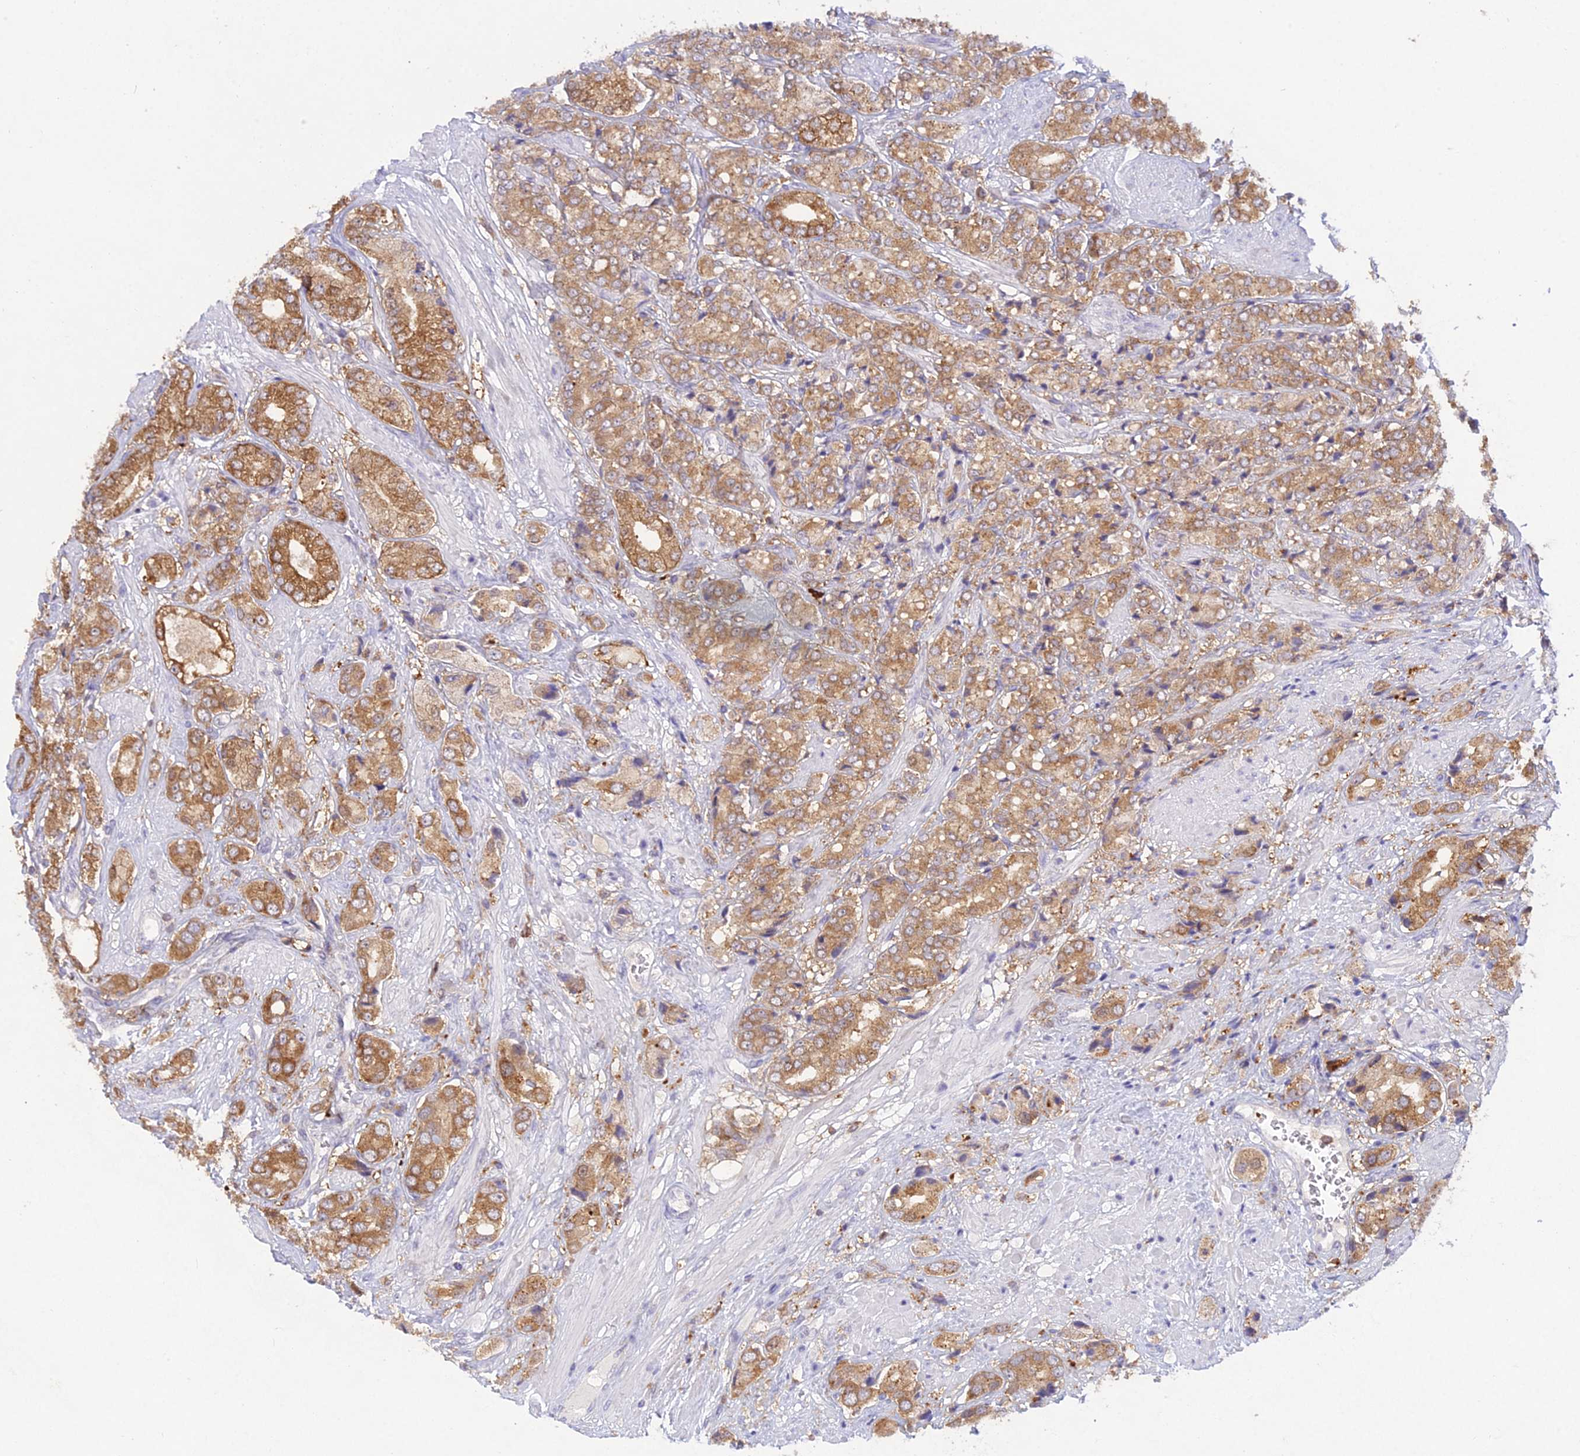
{"staining": {"intensity": "moderate", "quantity": ">75%", "location": "cytoplasmic/membranous"}, "tissue": "prostate cancer", "cell_type": "Tumor cells", "image_type": "cancer", "snomed": [{"axis": "morphology", "description": "Adenocarcinoma, High grade"}, {"axis": "topography", "description": "Prostate and seminal vesicle, NOS"}], "caption": "A brown stain shows moderate cytoplasmic/membranous positivity of a protein in human prostate cancer (high-grade adenocarcinoma) tumor cells.", "gene": "UBE2G1", "patient": {"sex": "male", "age": 64}}